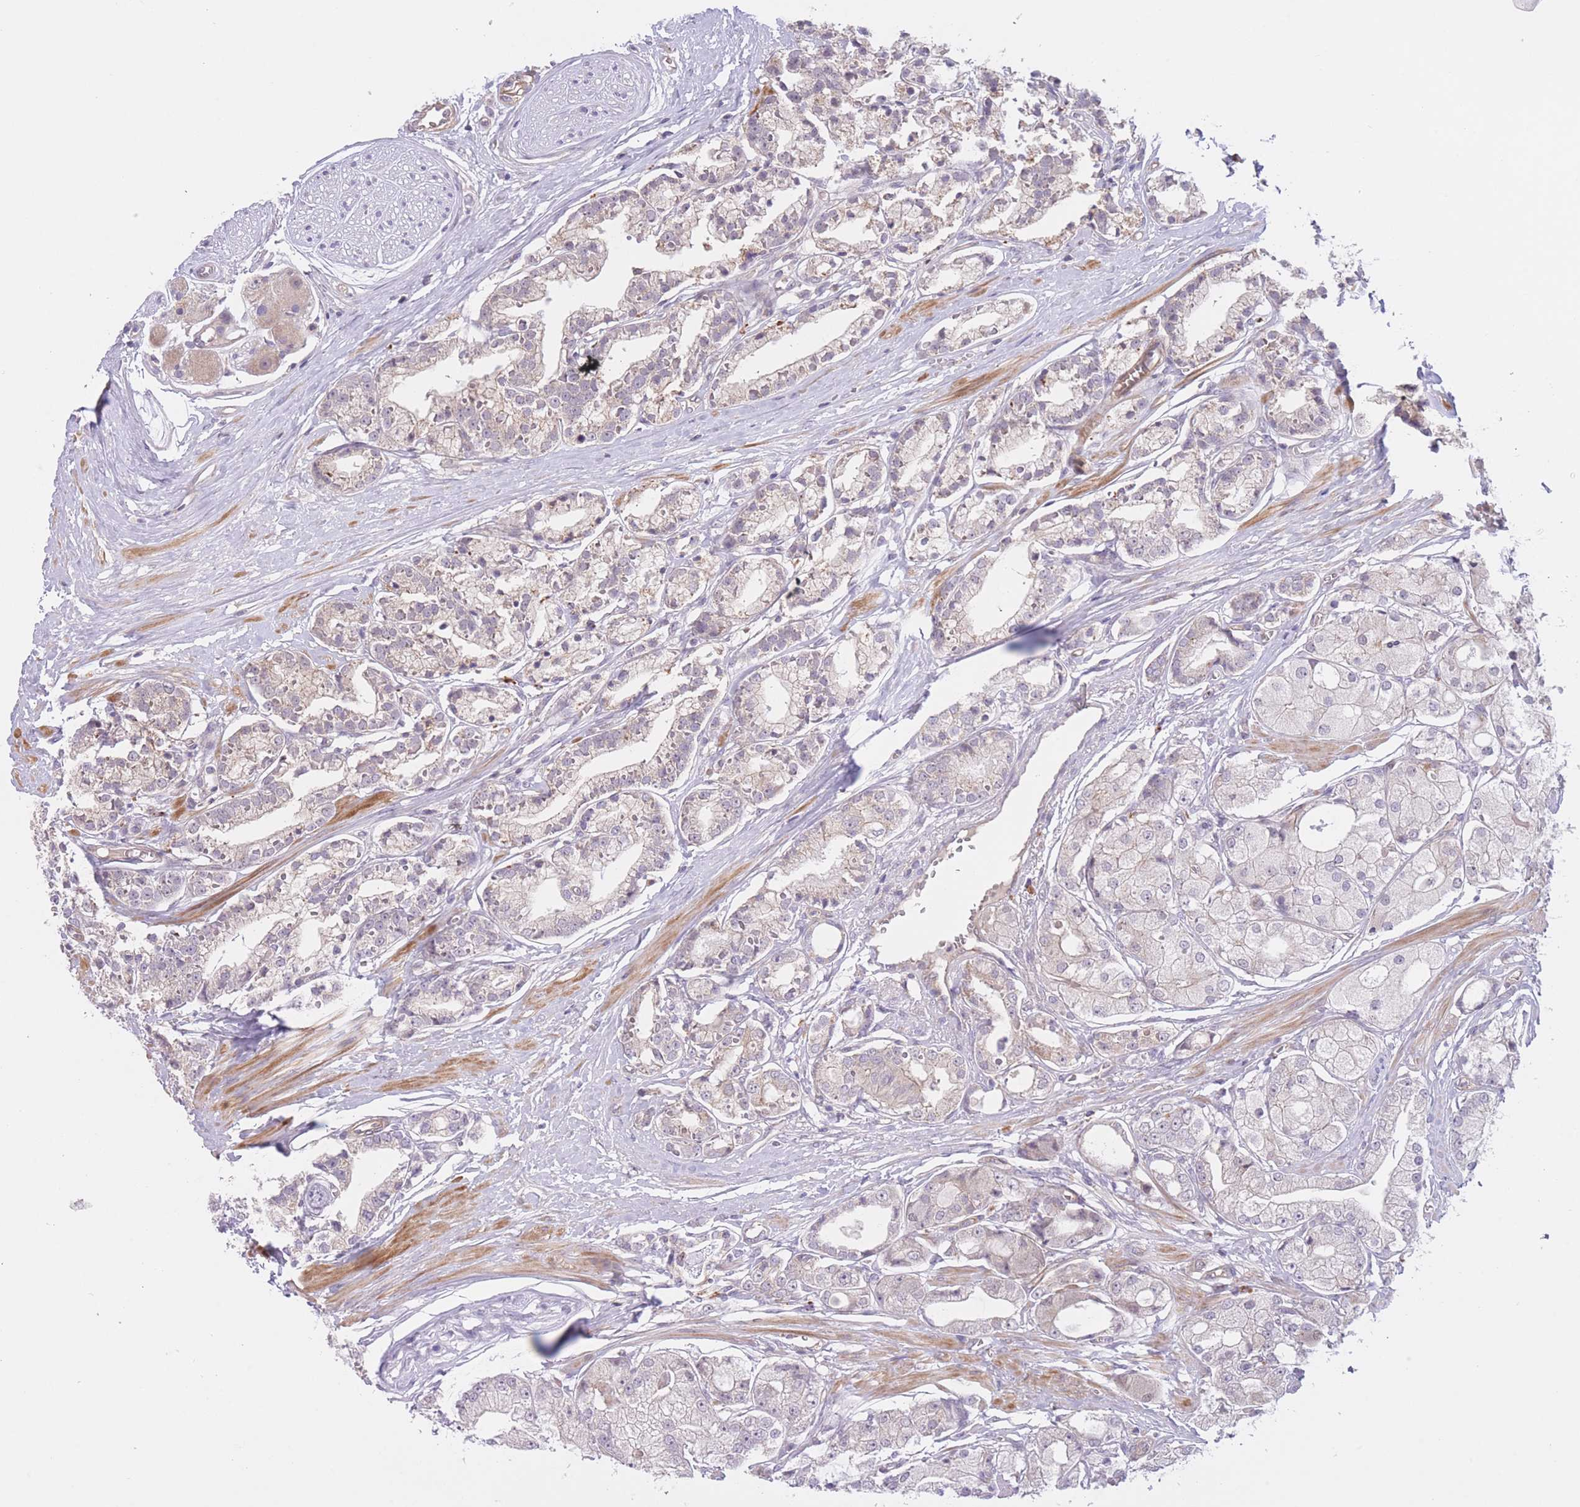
{"staining": {"intensity": "negative", "quantity": "none", "location": "none"}, "tissue": "prostate cancer", "cell_type": "Tumor cells", "image_type": "cancer", "snomed": [{"axis": "morphology", "description": "Adenocarcinoma, High grade"}, {"axis": "topography", "description": "Prostate"}], "caption": "The photomicrograph demonstrates no significant staining in tumor cells of prostate cancer (high-grade adenocarcinoma).", "gene": "FUT5", "patient": {"sex": "male", "age": 71}}